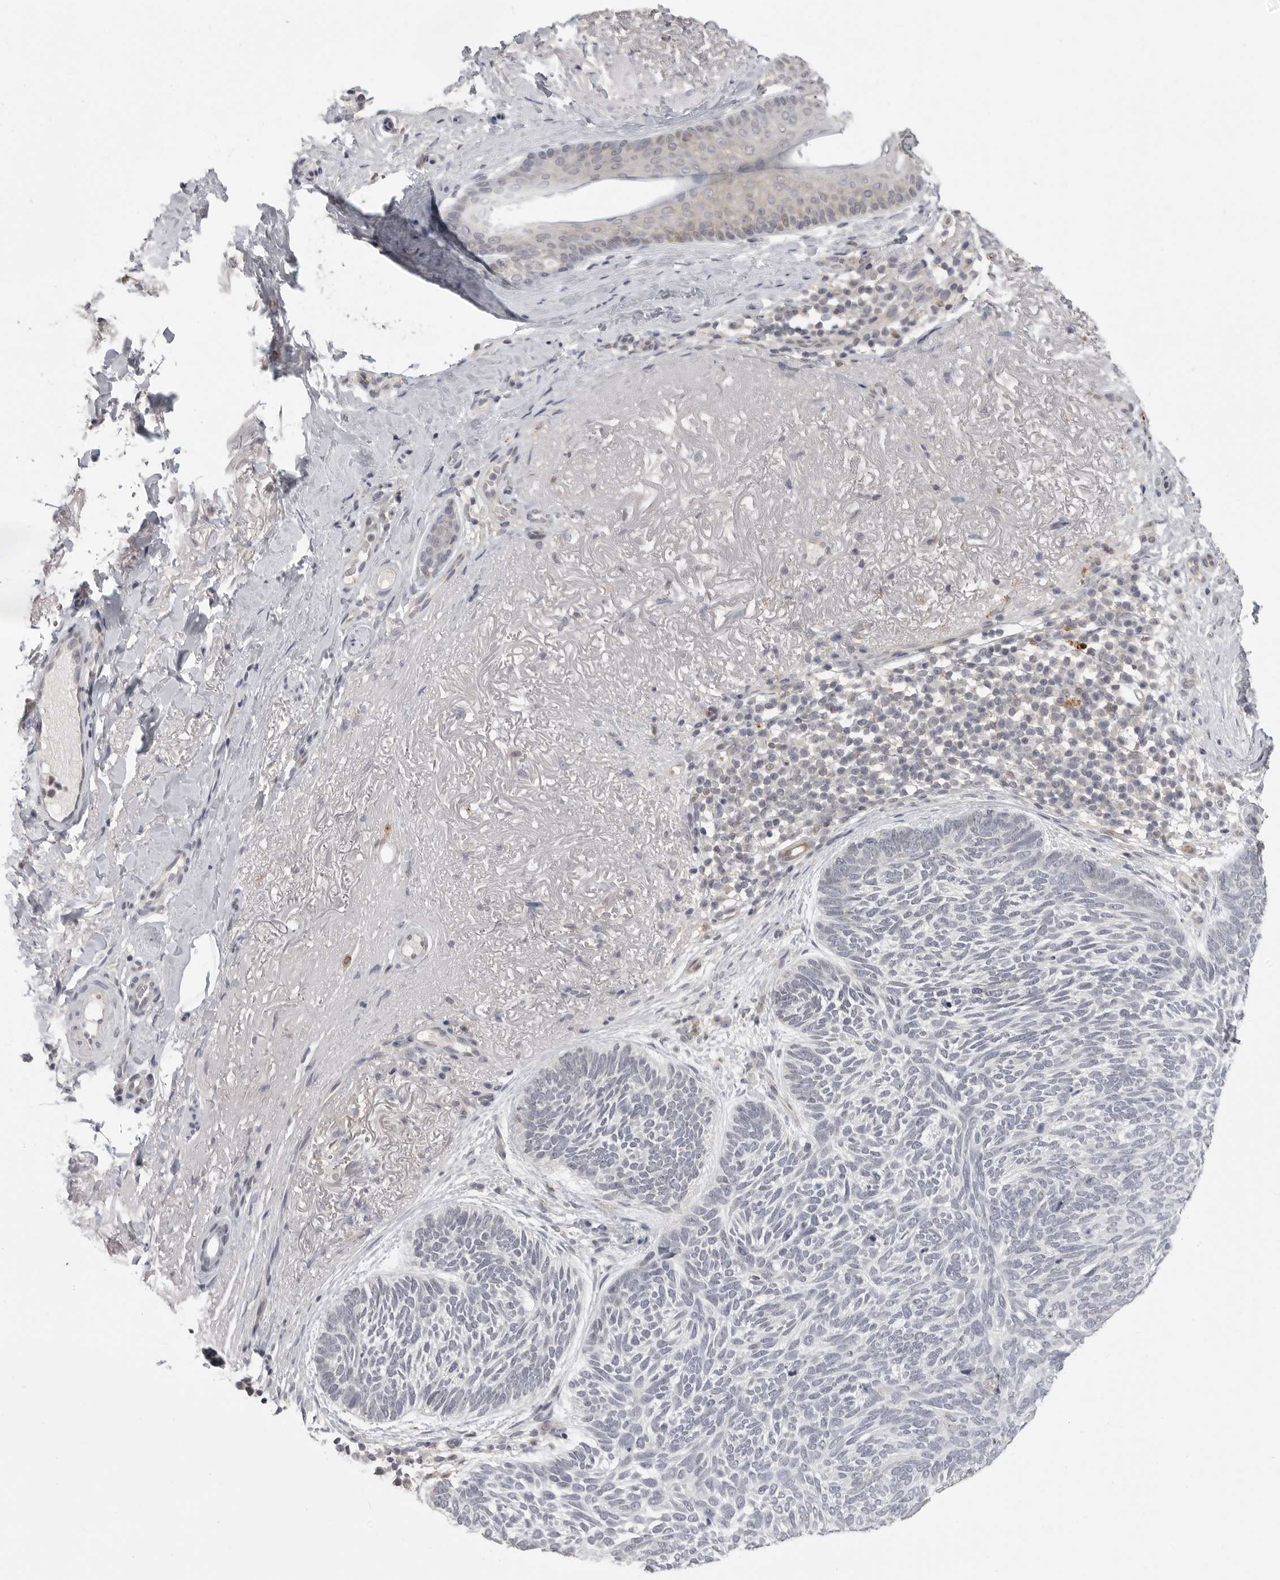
{"staining": {"intensity": "negative", "quantity": "none", "location": "none"}, "tissue": "skin cancer", "cell_type": "Tumor cells", "image_type": "cancer", "snomed": [{"axis": "morphology", "description": "Basal cell carcinoma"}, {"axis": "topography", "description": "Skin"}], "caption": "Tumor cells show no significant protein positivity in skin cancer. (Stains: DAB (3,3'-diaminobenzidine) IHC with hematoxylin counter stain, Microscopy: brightfield microscopy at high magnification).", "gene": "IFNGR1", "patient": {"sex": "female", "age": 85}}